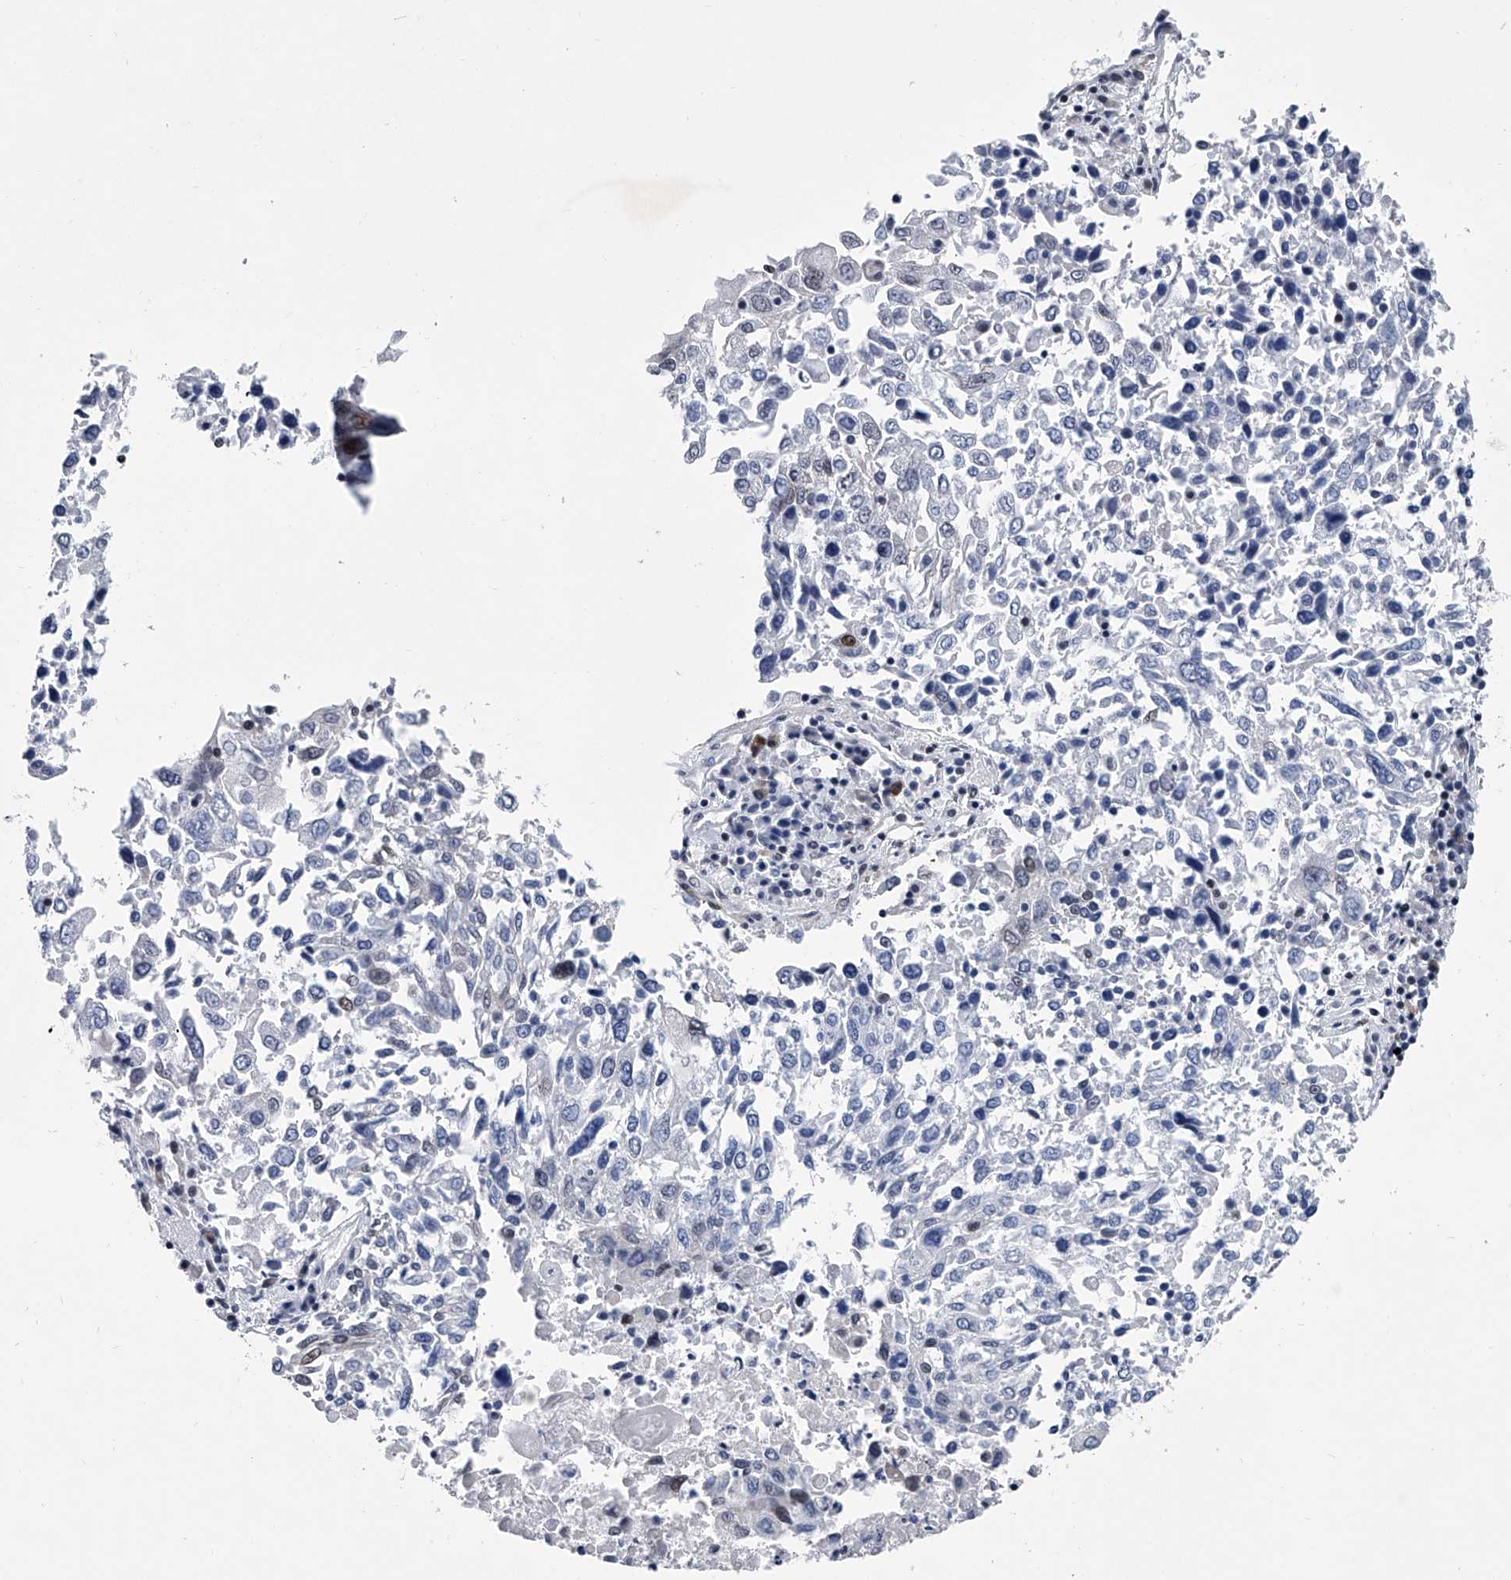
{"staining": {"intensity": "negative", "quantity": "none", "location": "none"}, "tissue": "lung cancer", "cell_type": "Tumor cells", "image_type": "cancer", "snomed": [{"axis": "morphology", "description": "Squamous cell carcinoma, NOS"}, {"axis": "topography", "description": "Lung"}], "caption": "Protein analysis of squamous cell carcinoma (lung) exhibits no significant staining in tumor cells.", "gene": "PPP2R5D", "patient": {"sex": "male", "age": 65}}